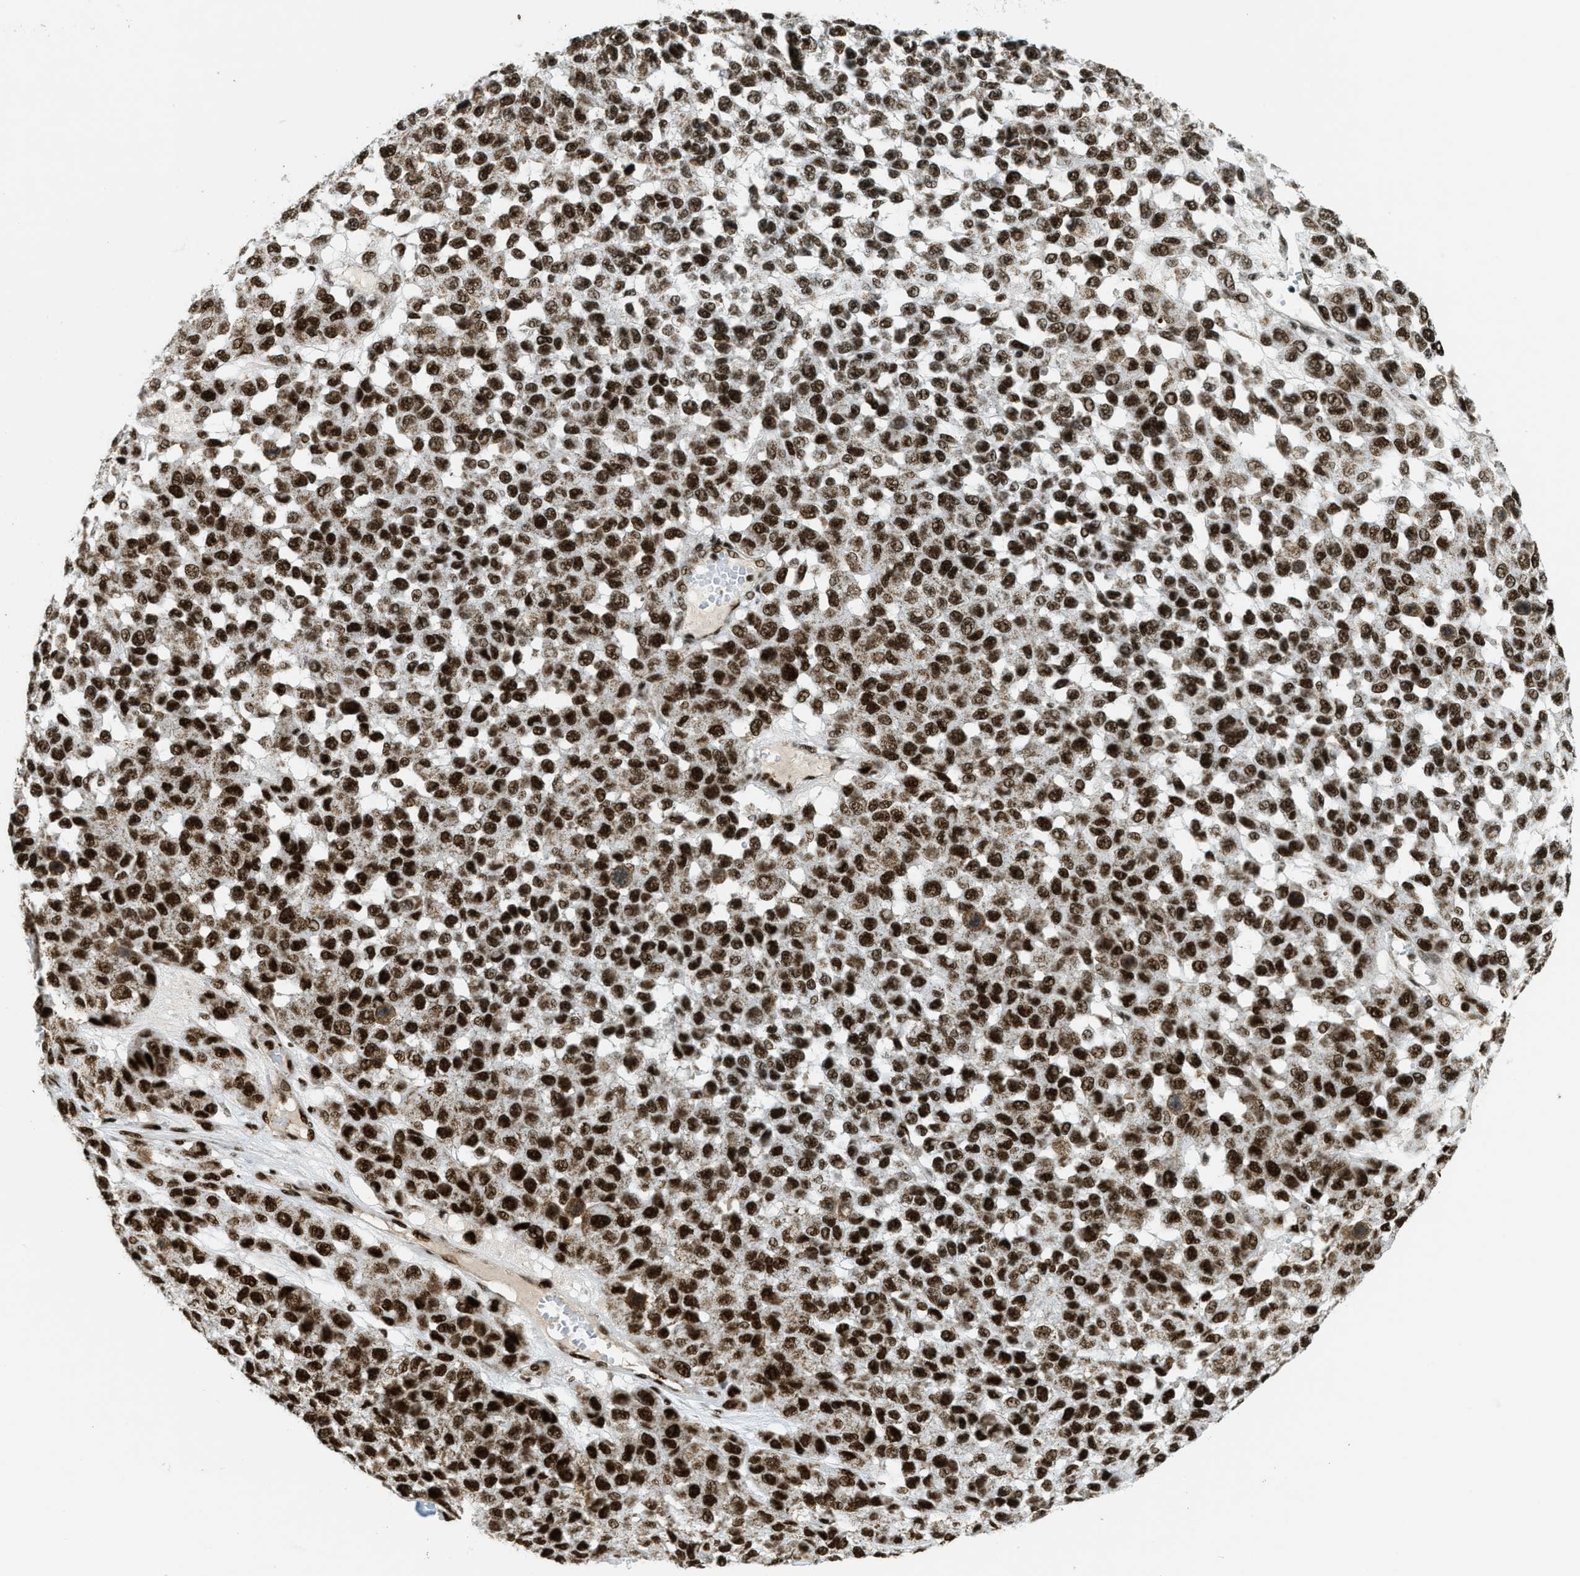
{"staining": {"intensity": "strong", "quantity": "25%-75%", "location": "cytoplasmic/membranous,nuclear"}, "tissue": "melanoma", "cell_type": "Tumor cells", "image_type": "cancer", "snomed": [{"axis": "morphology", "description": "Malignant melanoma, NOS"}, {"axis": "topography", "description": "Skin"}], "caption": "Protein expression analysis of human melanoma reveals strong cytoplasmic/membranous and nuclear expression in about 25%-75% of tumor cells. The staining was performed using DAB (3,3'-diaminobenzidine), with brown indicating positive protein expression. Nuclei are stained blue with hematoxylin.", "gene": "GABPB1", "patient": {"sex": "male", "age": 62}}